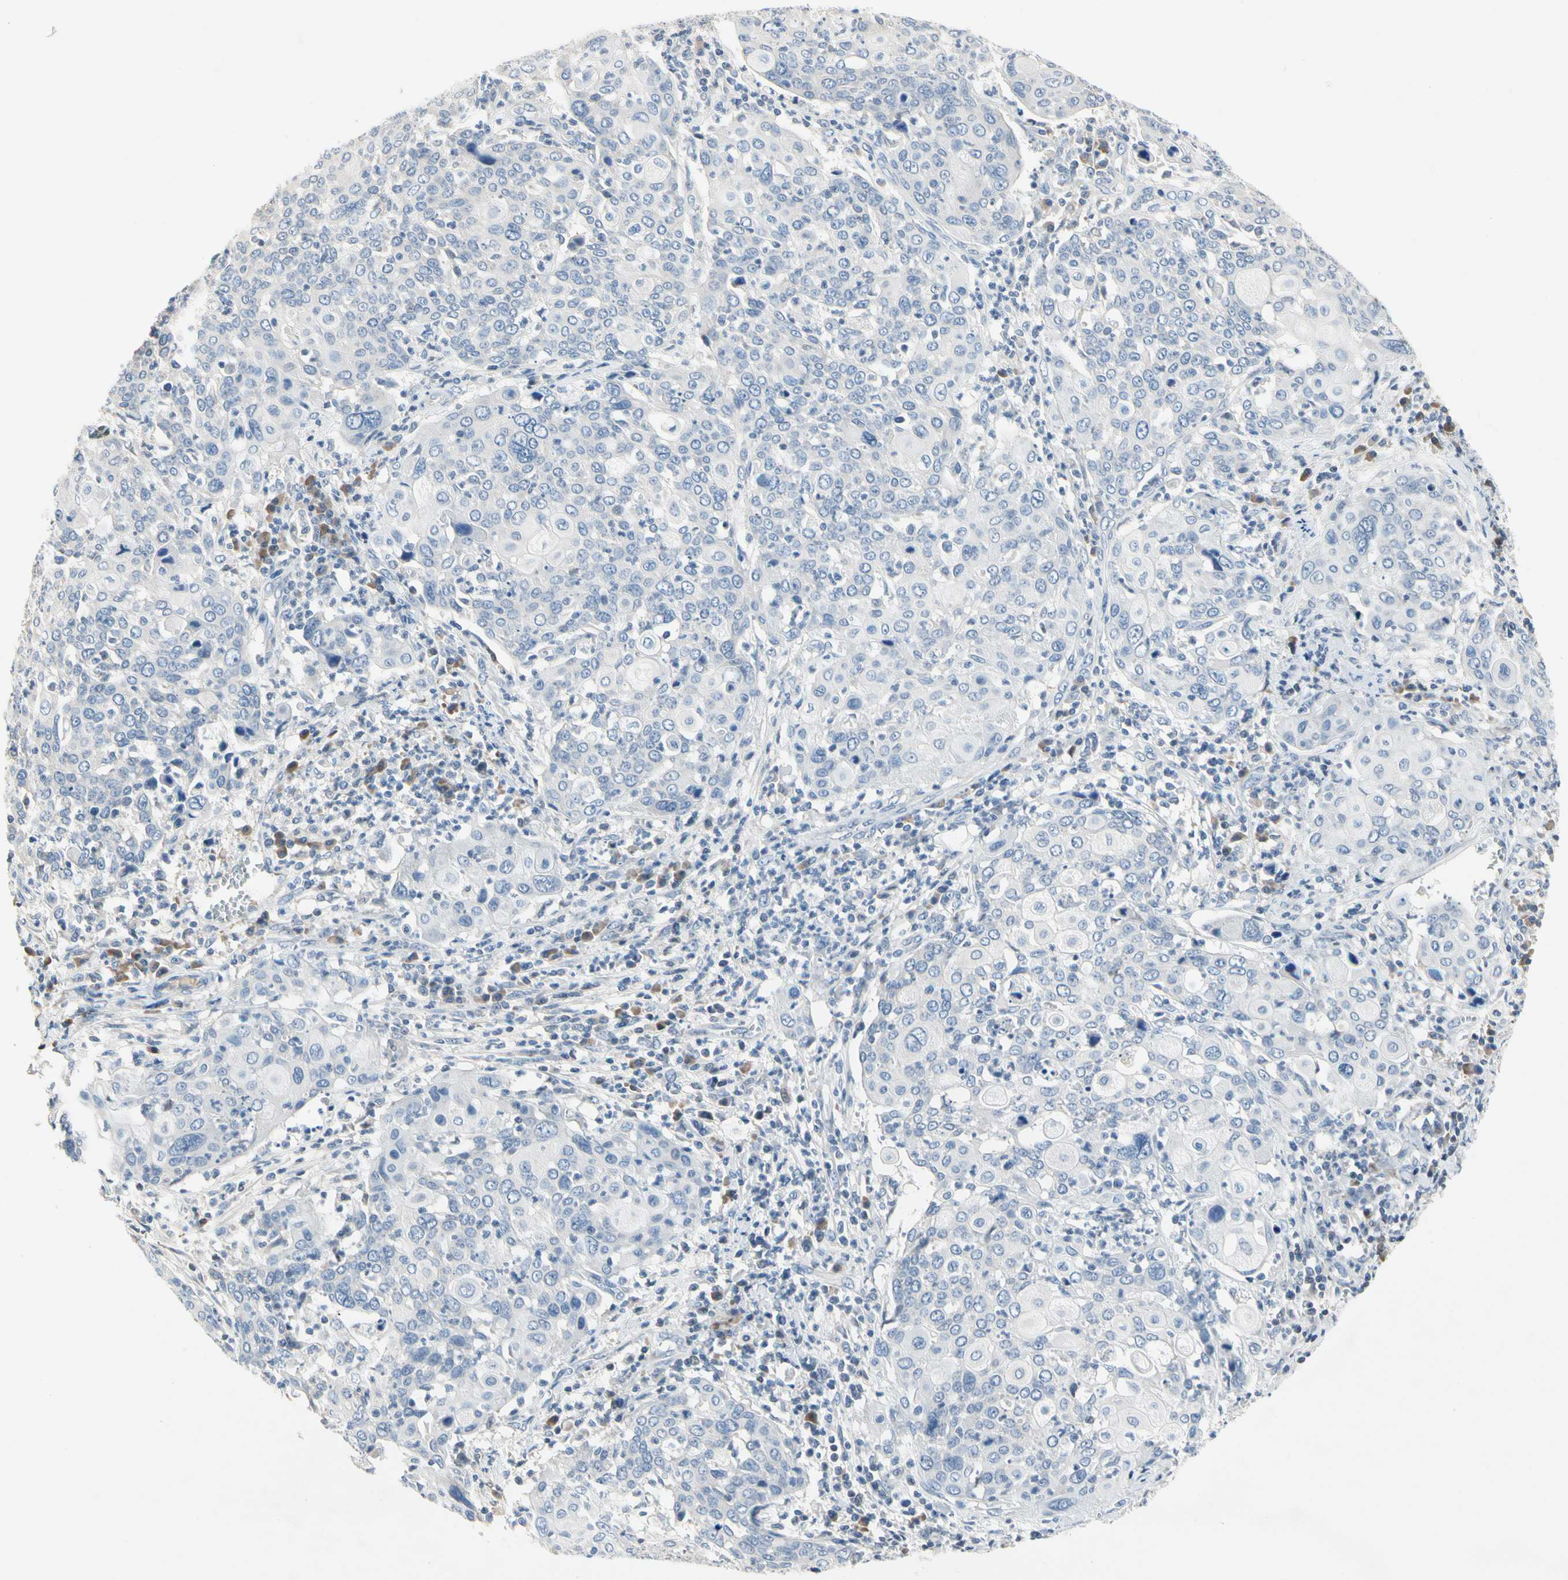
{"staining": {"intensity": "negative", "quantity": "none", "location": "none"}, "tissue": "cervical cancer", "cell_type": "Tumor cells", "image_type": "cancer", "snomed": [{"axis": "morphology", "description": "Squamous cell carcinoma, NOS"}, {"axis": "topography", "description": "Cervix"}], "caption": "Histopathology image shows no protein expression in tumor cells of cervical squamous cell carcinoma tissue.", "gene": "ECRG4", "patient": {"sex": "female", "age": 40}}